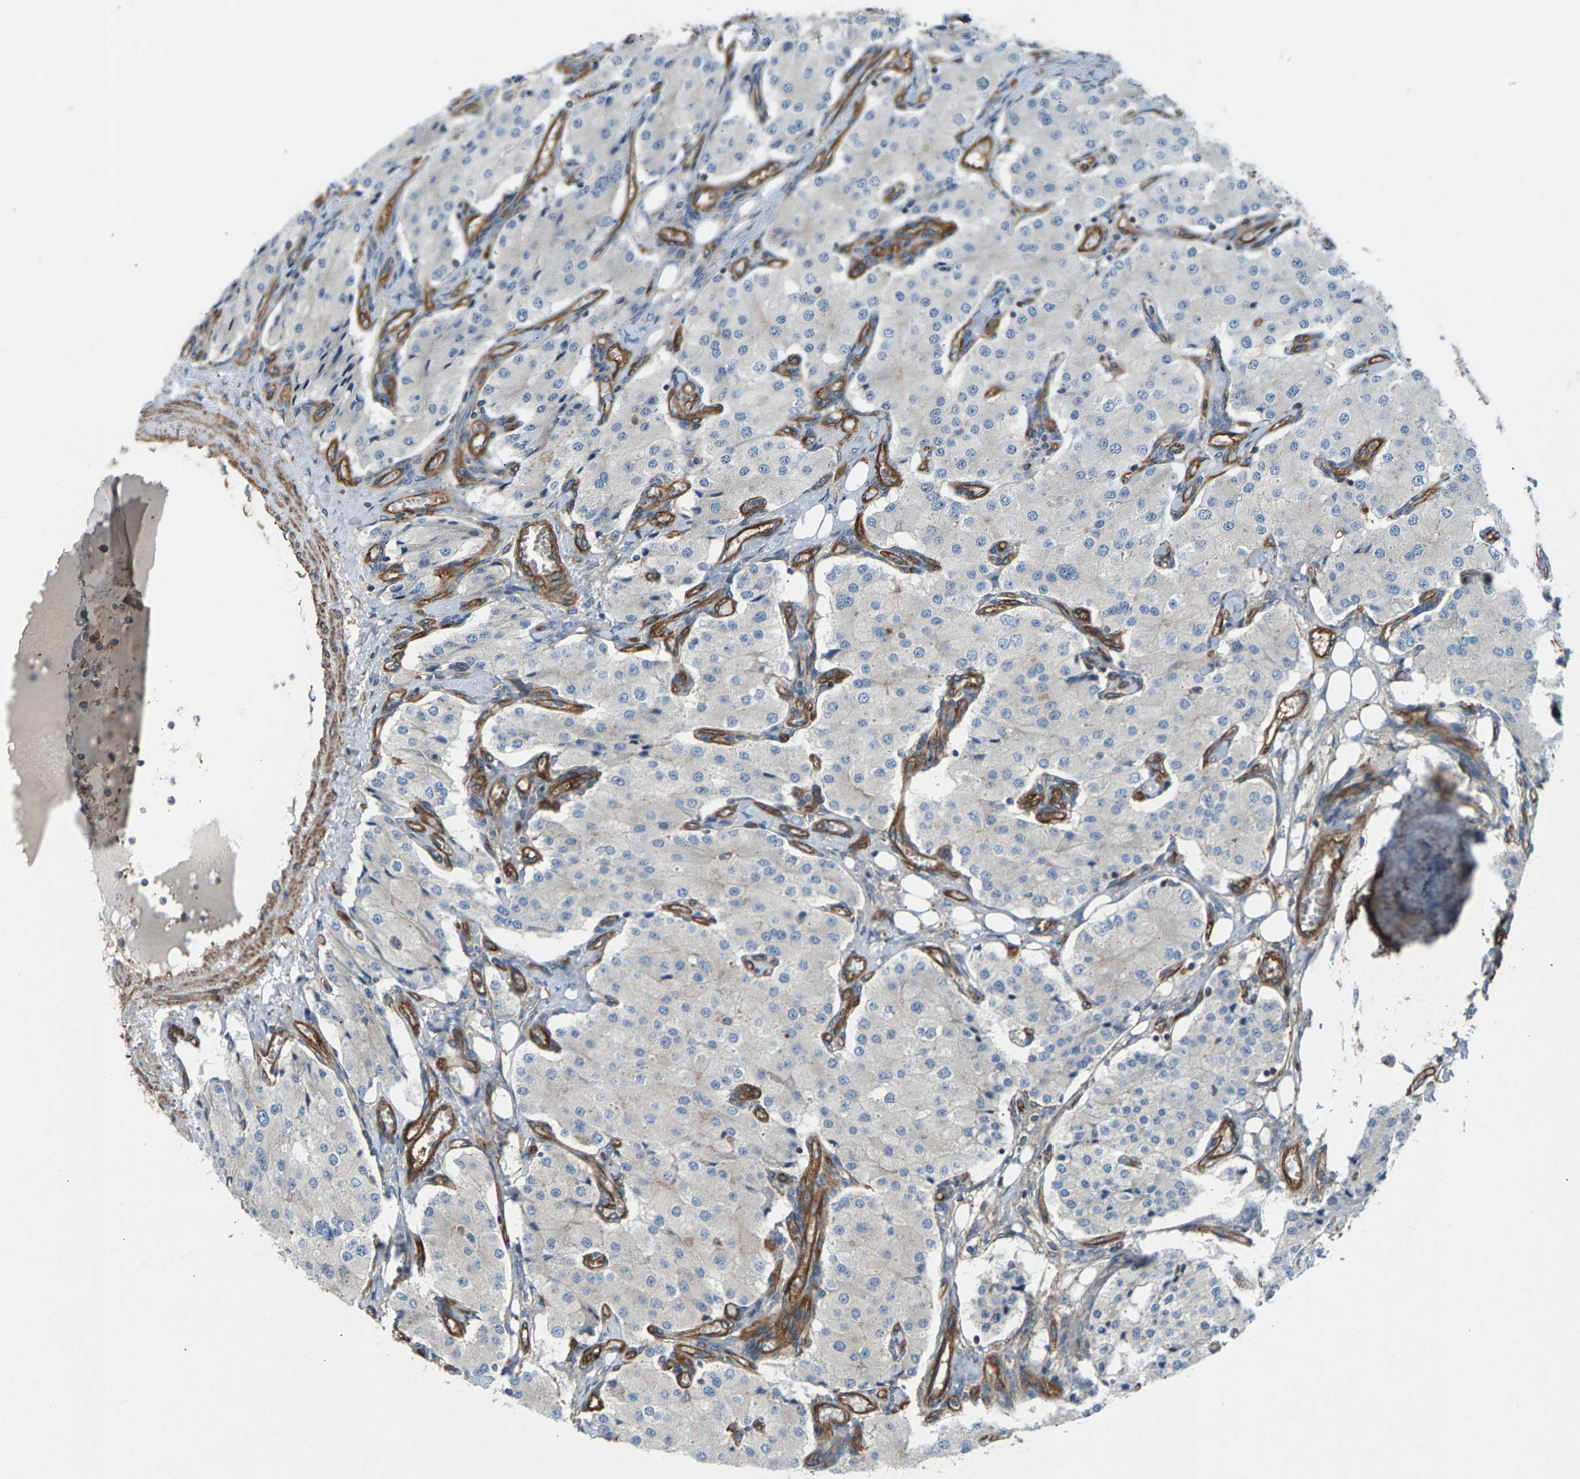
{"staining": {"intensity": "negative", "quantity": "none", "location": "none"}, "tissue": "carcinoid", "cell_type": "Tumor cells", "image_type": "cancer", "snomed": [{"axis": "morphology", "description": "Carcinoid, malignant, NOS"}, {"axis": "topography", "description": "Colon"}], "caption": "A high-resolution photomicrograph shows immunohistochemistry staining of carcinoid, which reveals no significant staining in tumor cells.", "gene": "PDCL", "patient": {"sex": "female", "age": 52}}